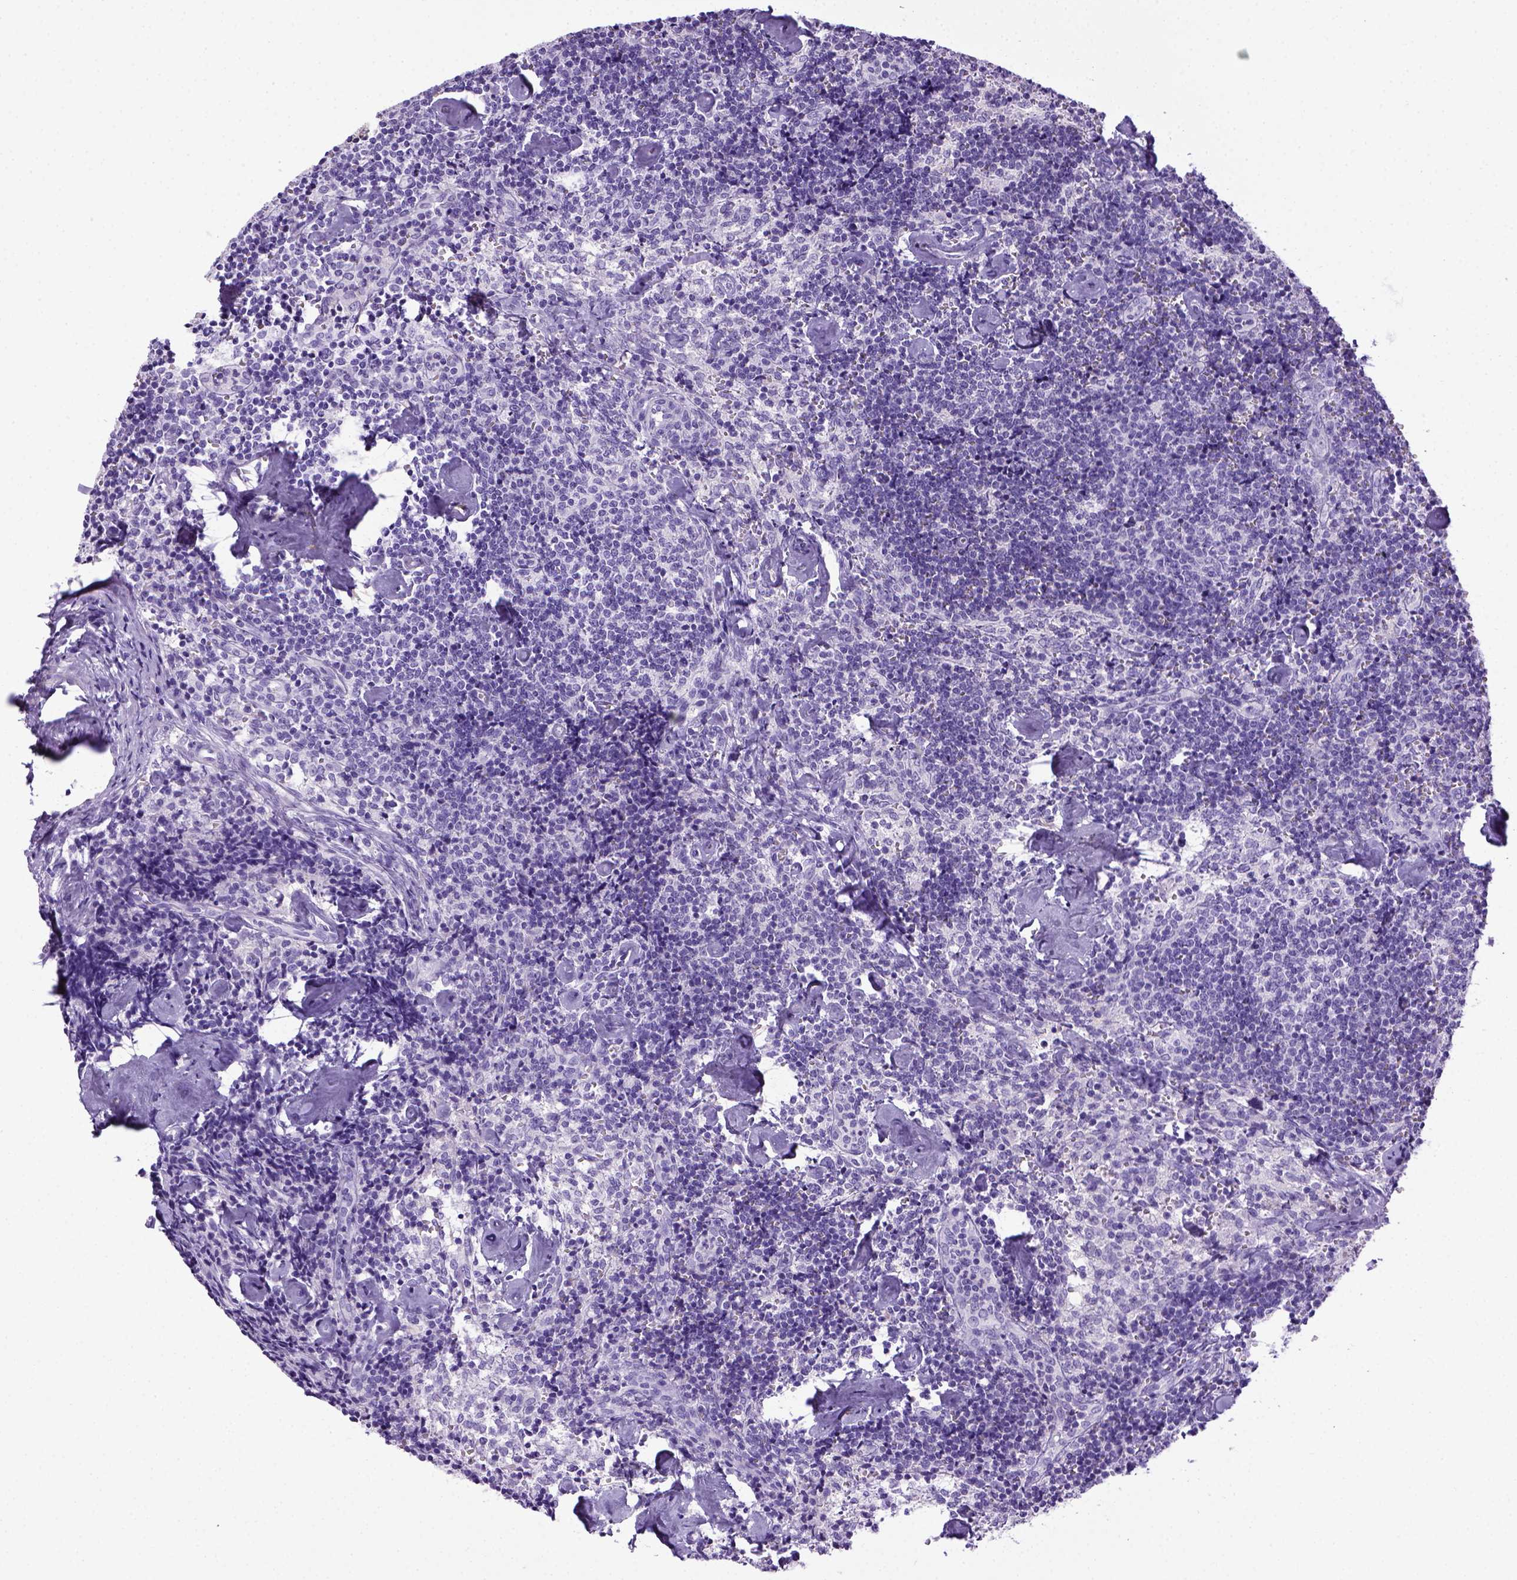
{"staining": {"intensity": "negative", "quantity": "none", "location": "none"}, "tissue": "lymph node", "cell_type": "Germinal center cells", "image_type": "normal", "snomed": [{"axis": "morphology", "description": "Normal tissue, NOS"}, {"axis": "topography", "description": "Lymph node"}], "caption": "This is a photomicrograph of immunohistochemistry (IHC) staining of unremarkable lymph node, which shows no positivity in germinal center cells. (DAB IHC with hematoxylin counter stain).", "gene": "ITIH4", "patient": {"sex": "female", "age": 50}}